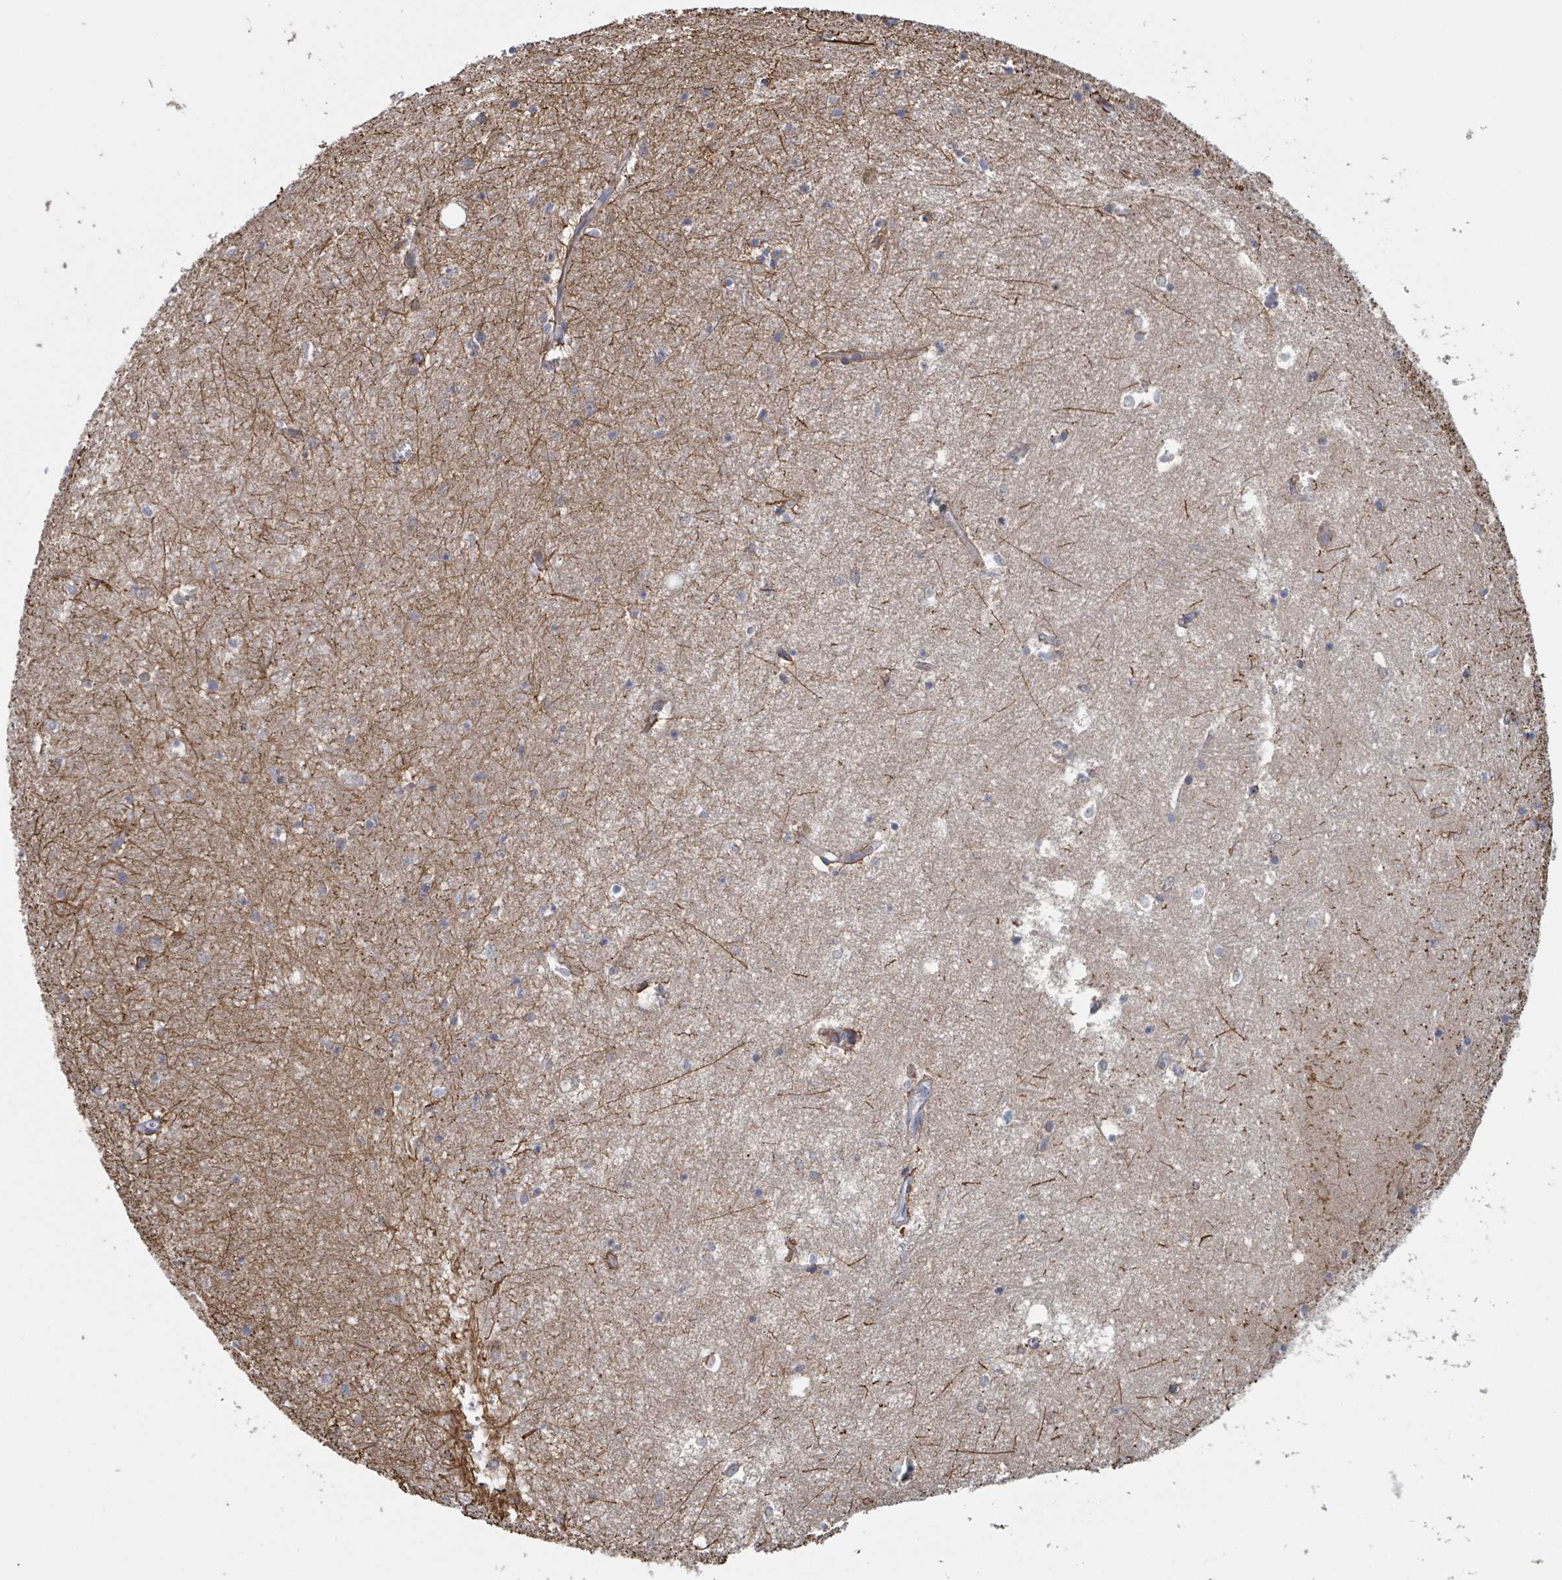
{"staining": {"intensity": "moderate", "quantity": "<25%", "location": "cytoplasmic/membranous"}, "tissue": "hippocampus", "cell_type": "Glial cells", "image_type": "normal", "snomed": [{"axis": "morphology", "description": "Normal tissue, NOS"}, {"axis": "topography", "description": "Hippocampus"}], "caption": "Hippocampus was stained to show a protein in brown. There is low levels of moderate cytoplasmic/membranous positivity in approximately <25% of glial cells. (DAB IHC, brown staining for protein, blue staining for nuclei).", "gene": "HIVEP1", "patient": {"sex": "female", "age": 64}}